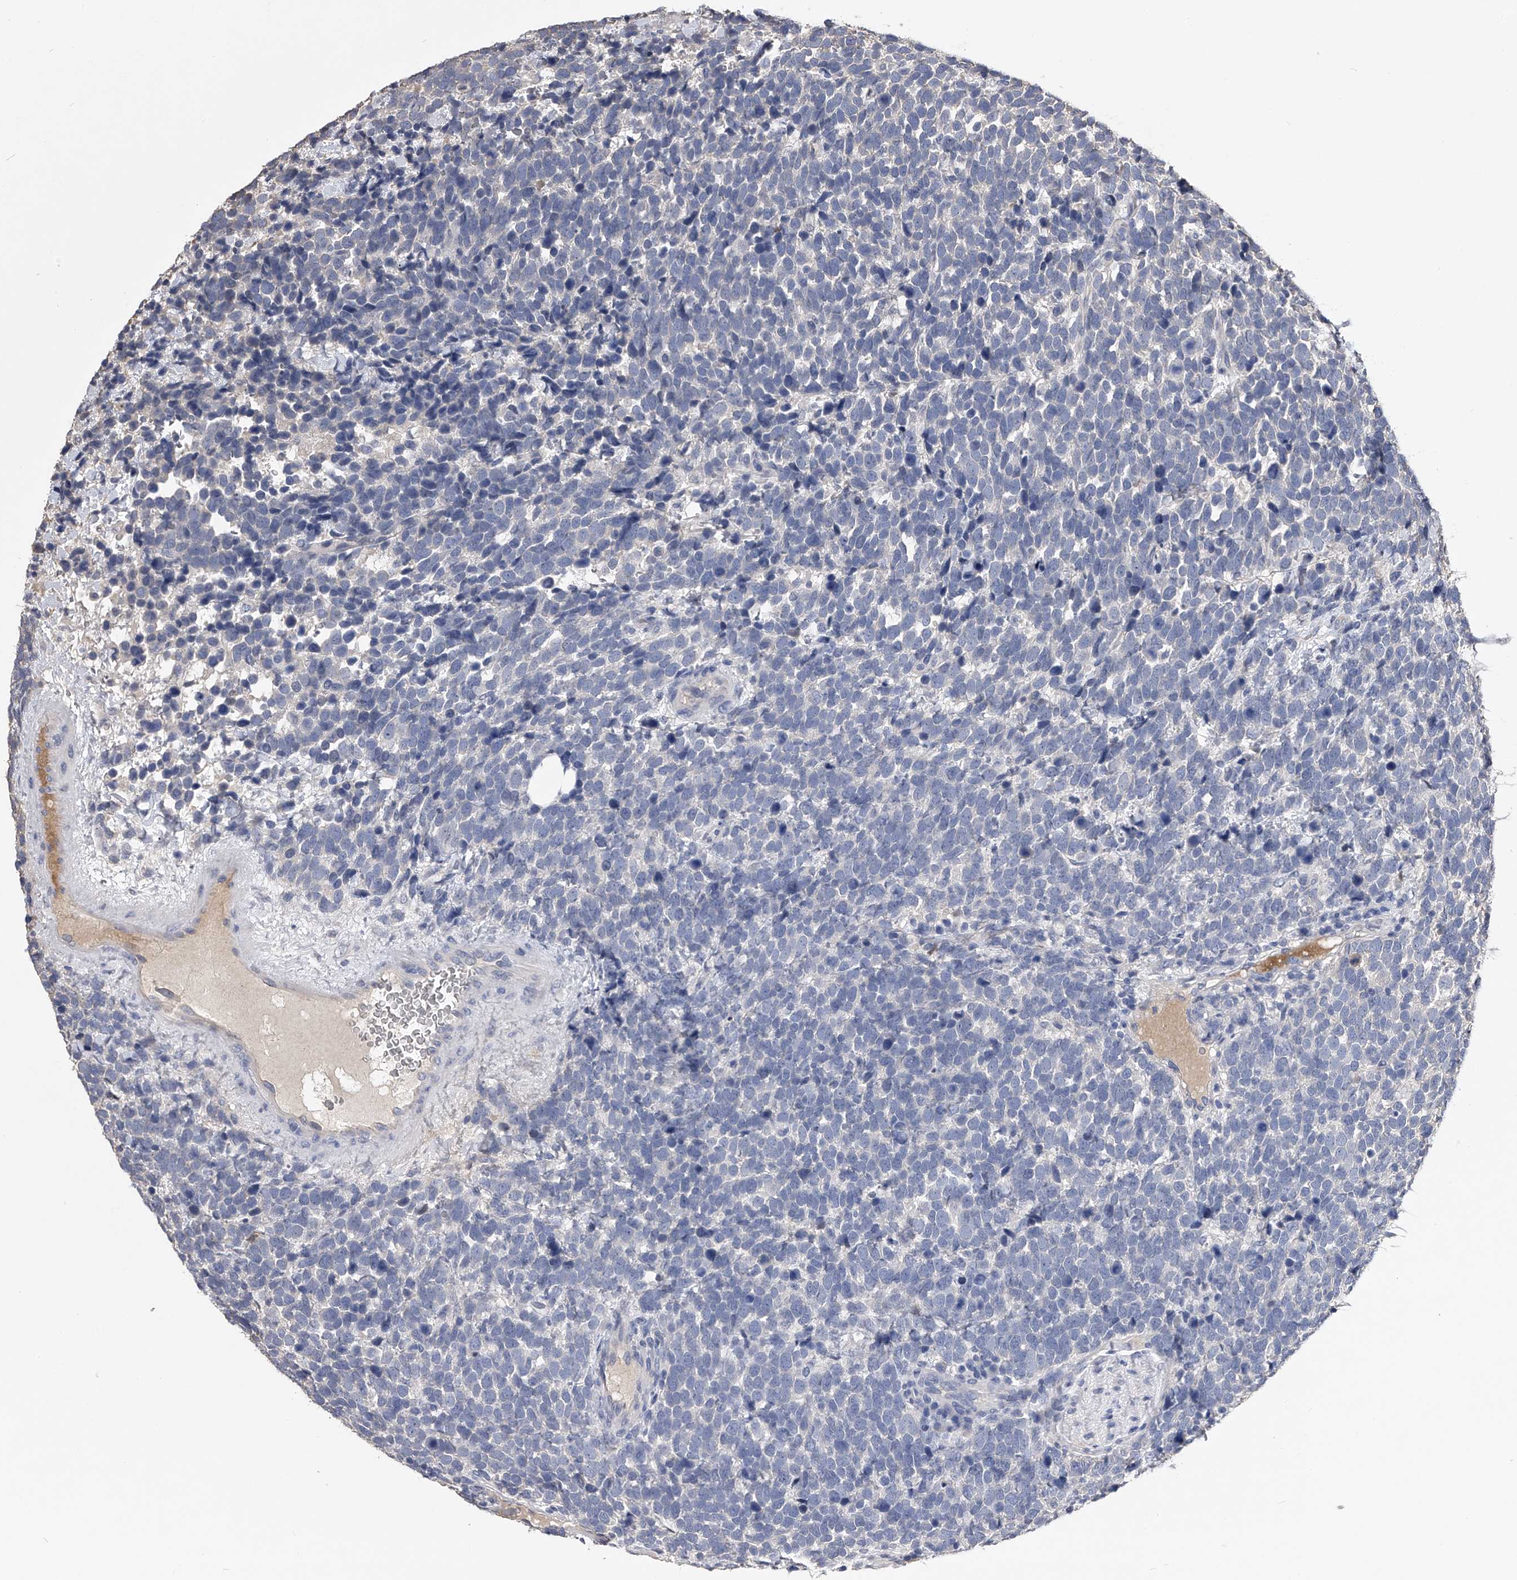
{"staining": {"intensity": "negative", "quantity": "none", "location": "none"}, "tissue": "urothelial cancer", "cell_type": "Tumor cells", "image_type": "cancer", "snomed": [{"axis": "morphology", "description": "Urothelial carcinoma, High grade"}, {"axis": "topography", "description": "Urinary bladder"}], "caption": "There is no significant staining in tumor cells of urothelial cancer.", "gene": "MDN1", "patient": {"sex": "female", "age": 82}}